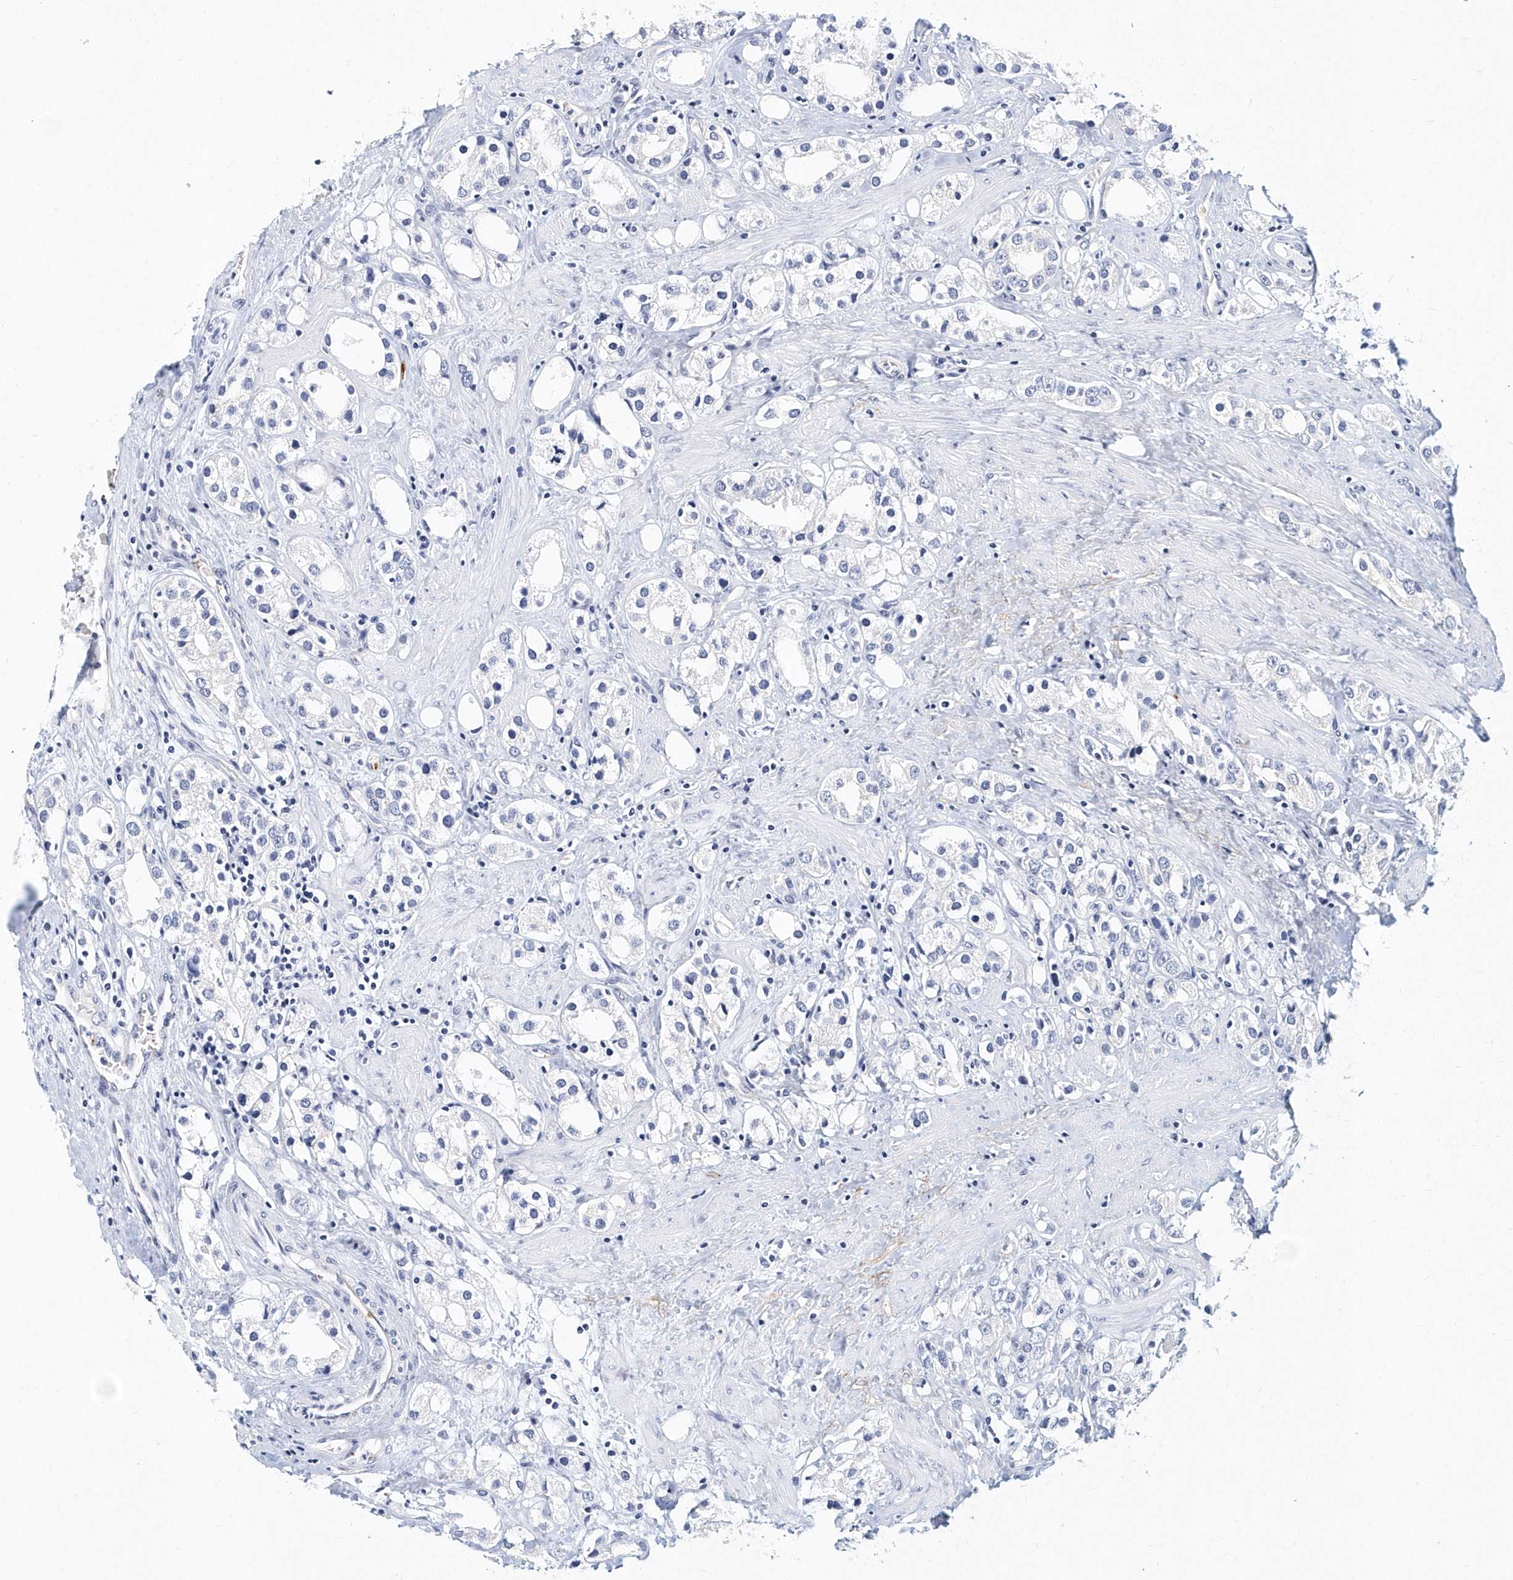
{"staining": {"intensity": "negative", "quantity": "none", "location": "none"}, "tissue": "prostate cancer", "cell_type": "Tumor cells", "image_type": "cancer", "snomed": [{"axis": "morphology", "description": "Adenocarcinoma, NOS"}, {"axis": "topography", "description": "Prostate"}], "caption": "Human prostate adenocarcinoma stained for a protein using immunohistochemistry (IHC) reveals no positivity in tumor cells.", "gene": "ITGA2B", "patient": {"sex": "male", "age": 79}}